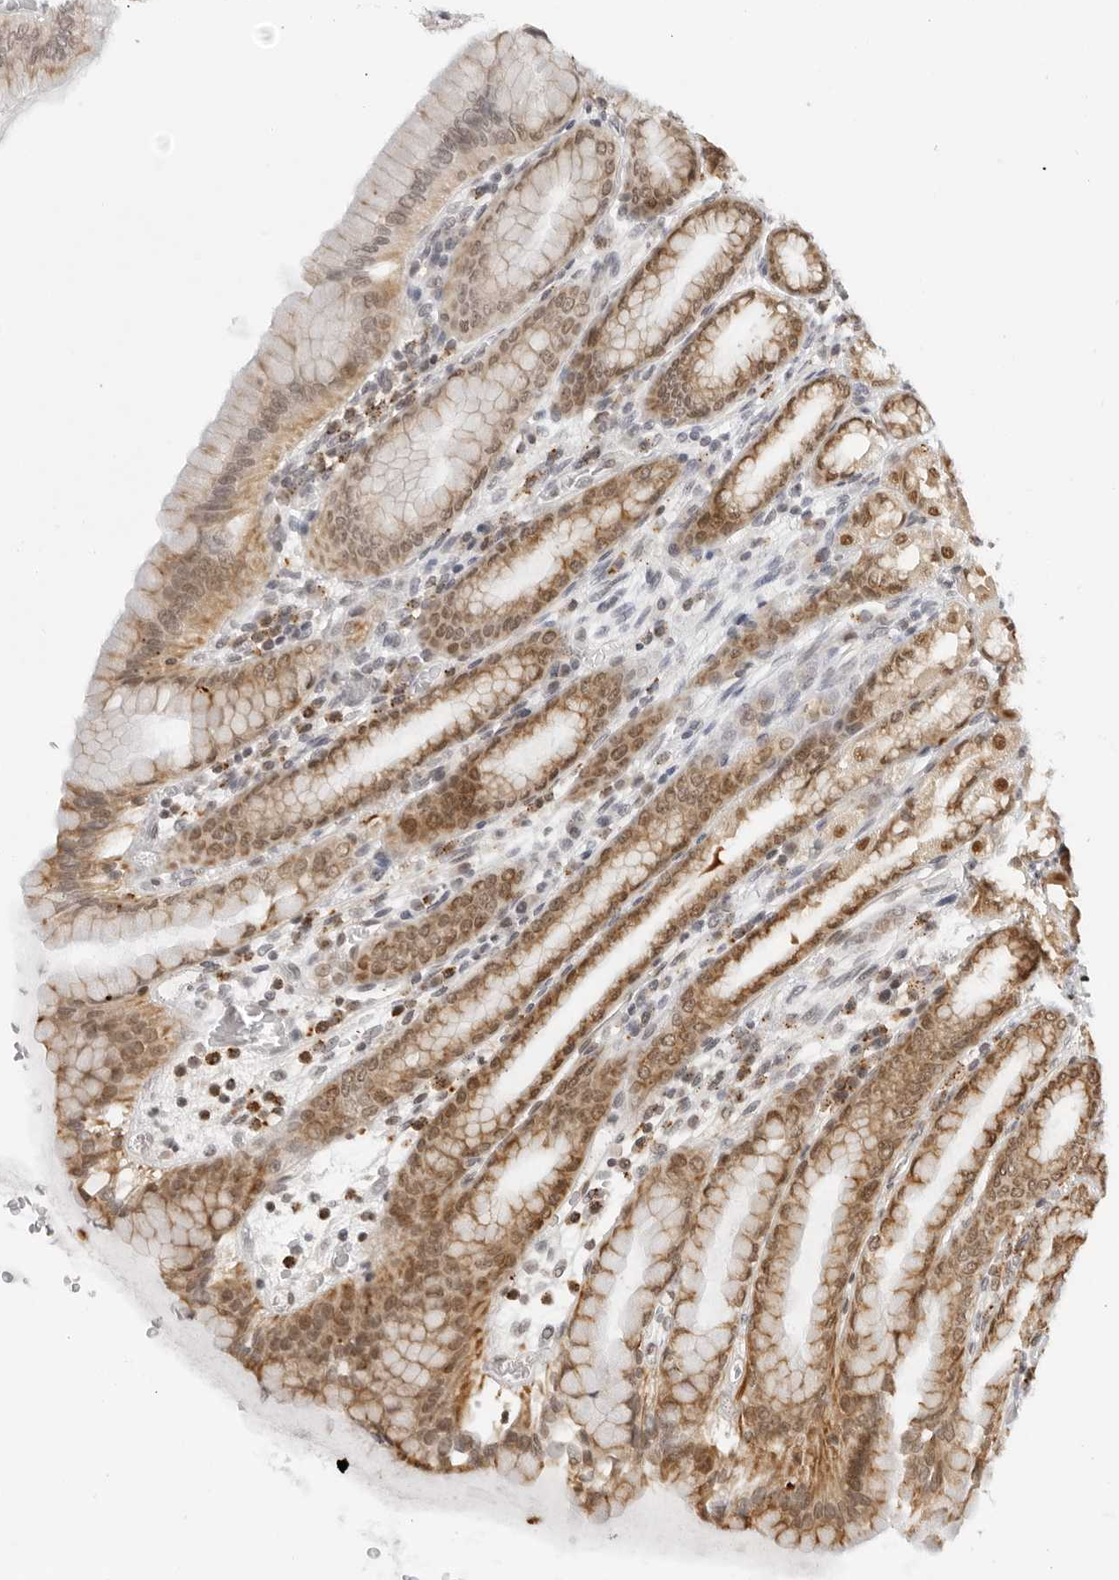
{"staining": {"intensity": "moderate", "quantity": "25%-75%", "location": "cytoplasmic/membranous,nuclear"}, "tissue": "stomach", "cell_type": "Glandular cells", "image_type": "normal", "snomed": [{"axis": "morphology", "description": "Normal tissue, NOS"}, {"axis": "topography", "description": "Stomach, upper"}], "caption": "Immunohistochemical staining of benign human stomach reveals 25%-75% levels of moderate cytoplasmic/membranous,nuclear protein staining in about 25%-75% of glandular cells.", "gene": "MSH6", "patient": {"sex": "male", "age": 68}}